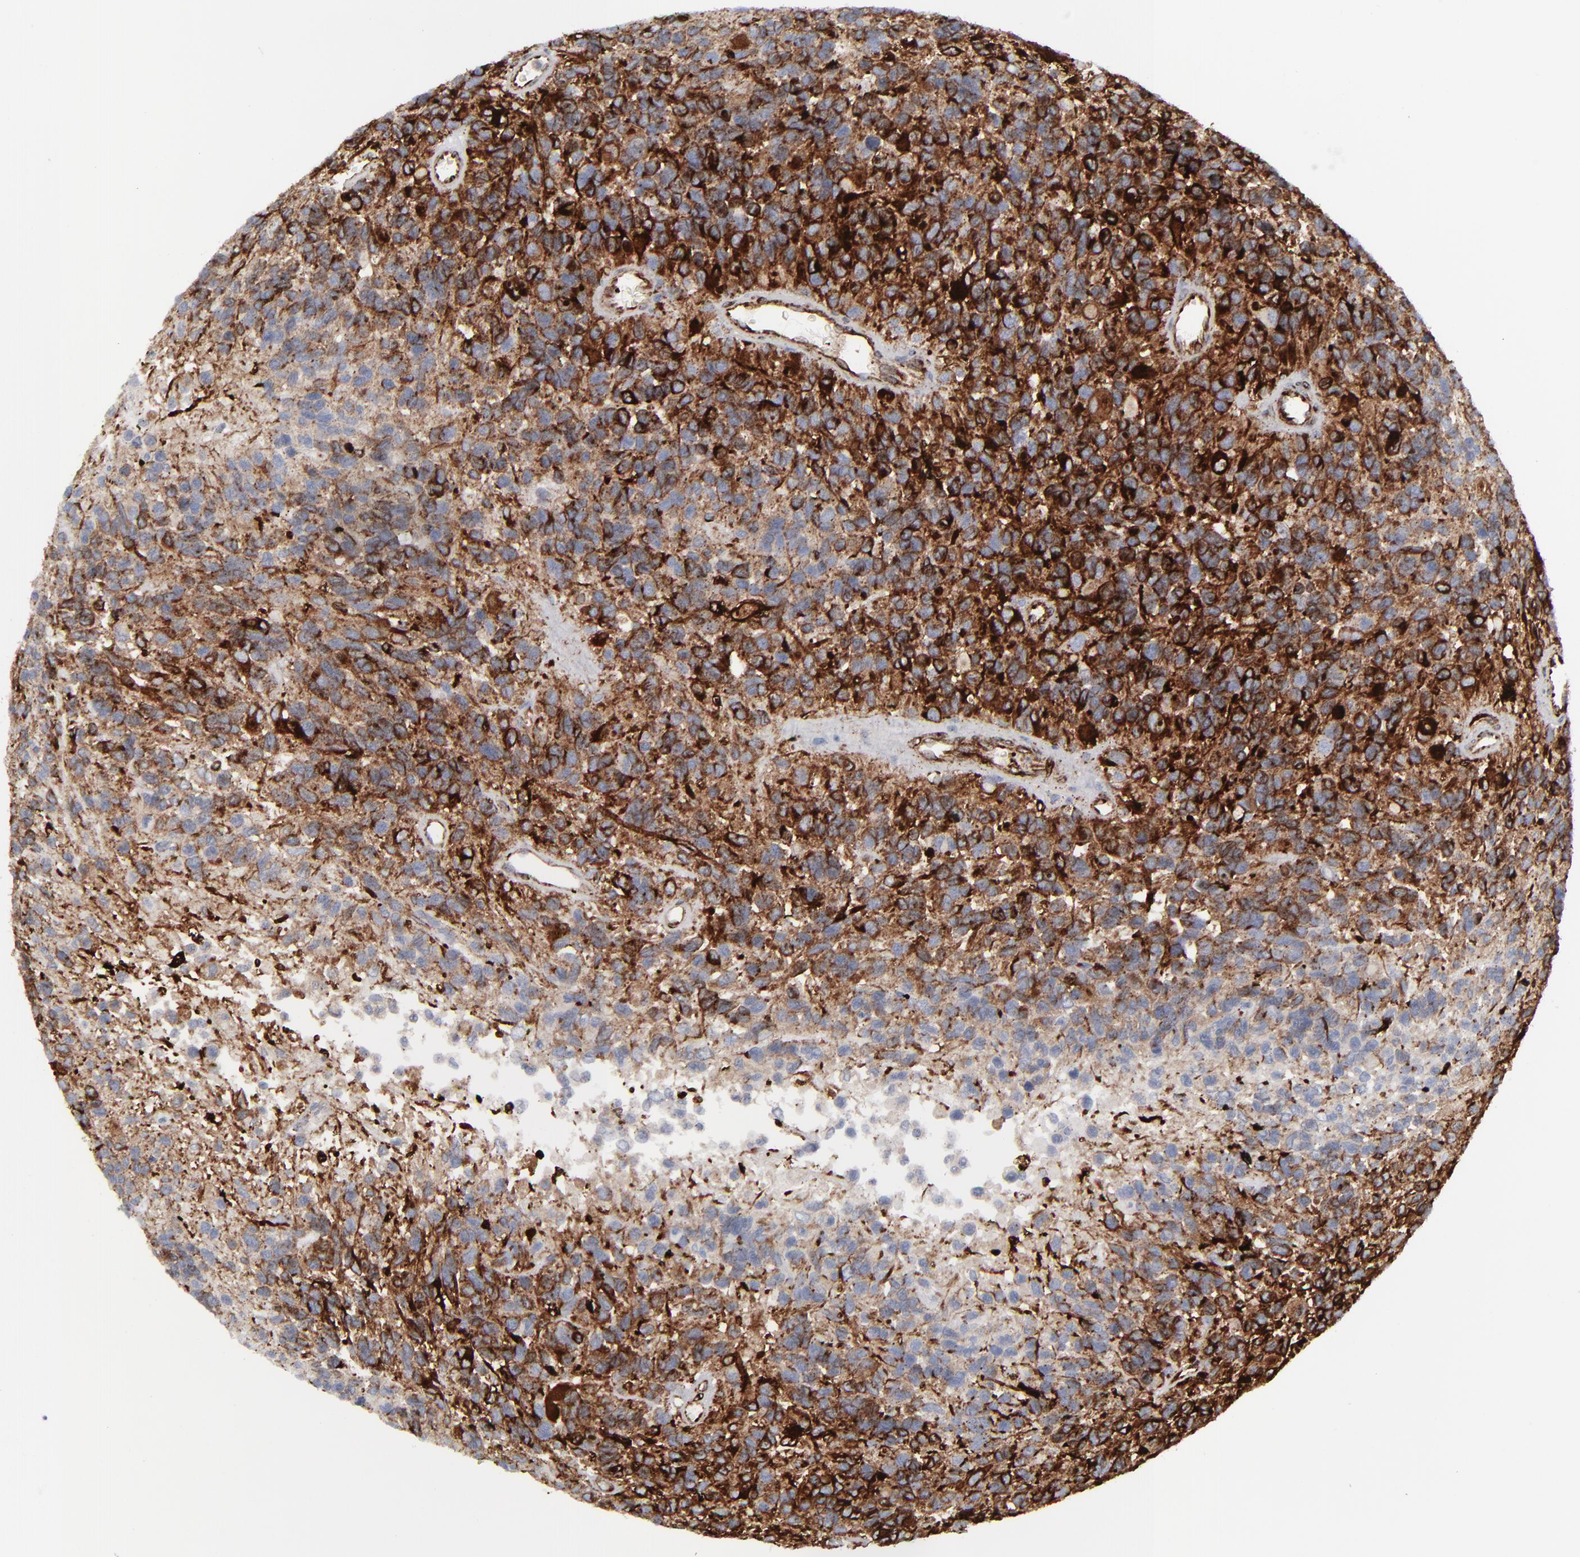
{"staining": {"intensity": "strong", "quantity": ">75%", "location": "cytoplasmic/membranous,nuclear"}, "tissue": "glioma", "cell_type": "Tumor cells", "image_type": "cancer", "snomed": [{"axis": "morphology", "description": "Glioma, malignant, High grade"}, {"axis": "topography", "description": "Brain"}], "caption": "High-magnification brightfield microscopy of high-grade glioma (malignant) stained with DAB (3,3'-diaminobenzidine) (brown) and counterstained with hematoxylin (blue). tumor cells exhibit strong cytoplasmic/membranous and nuclear expression is seen in approximately>75% of cells.", "gene": "SPARC", "patient": {"sex": "male", "age": 77}}